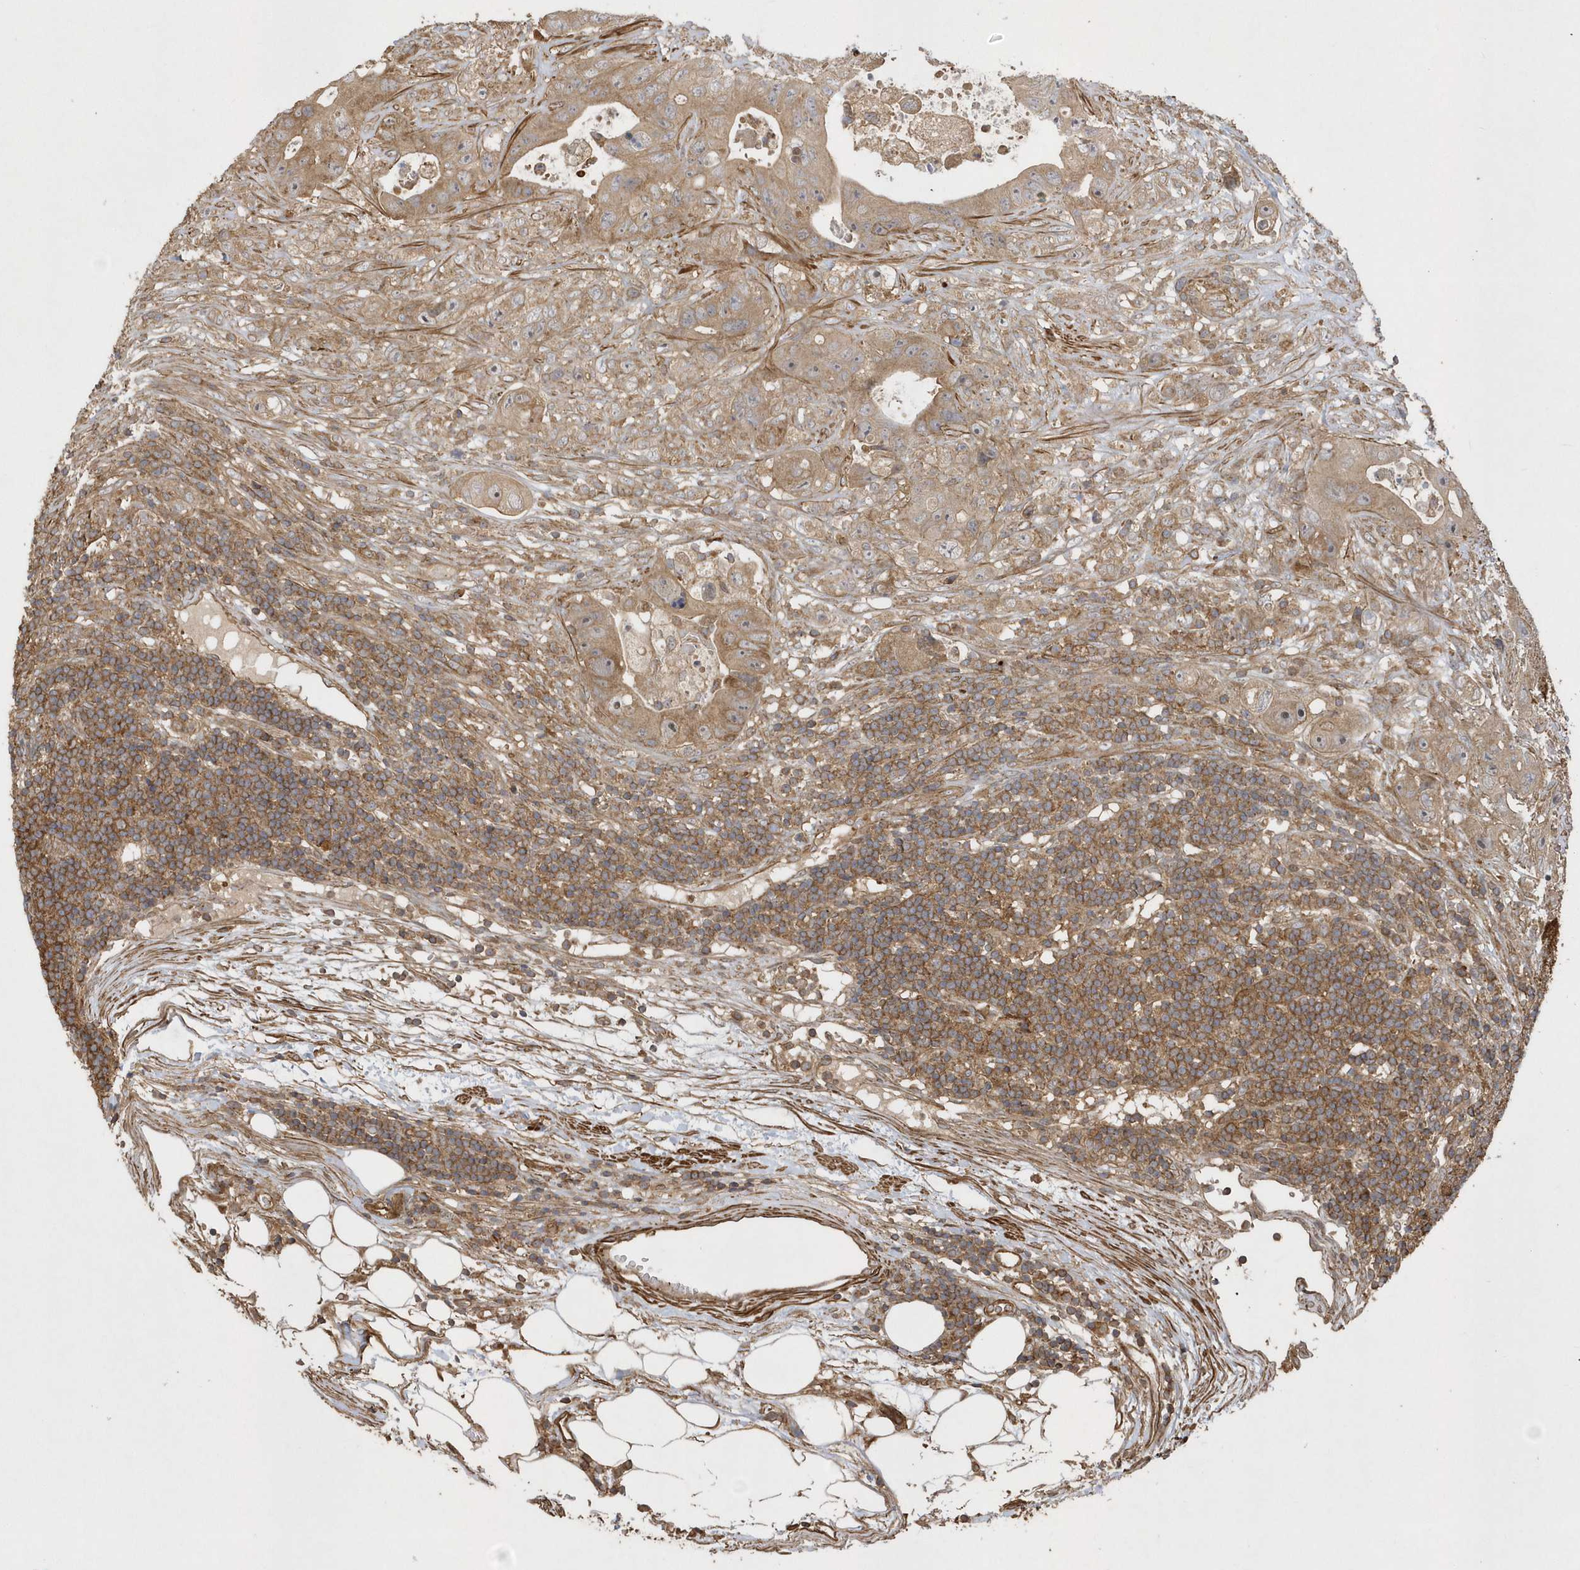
{"staining": {"intensity": "moderate", "quantity": ">75%", "location": "cytoplasmic/membranous"}, "tissue": "colorectal cancer", "cell_type": "Tumor cells", "image_type": "cancer", "snomed": [{"axis": "morphology", "description": "Adenocarcinoma, NOS"}, {"axis": "topography", "description": "Colon"}], "caption": "Protein expression analysis of human colorectal cancer reveals moderate cytoplasmic/membranous staining in about >75% of tumor cells. (DAB (3,3'-diaminobenzidine) IHC, brown staining for protein, blue staining for nuclei).", "gene": "SENP8", "patient": {"sex": "female", "age": 46}}